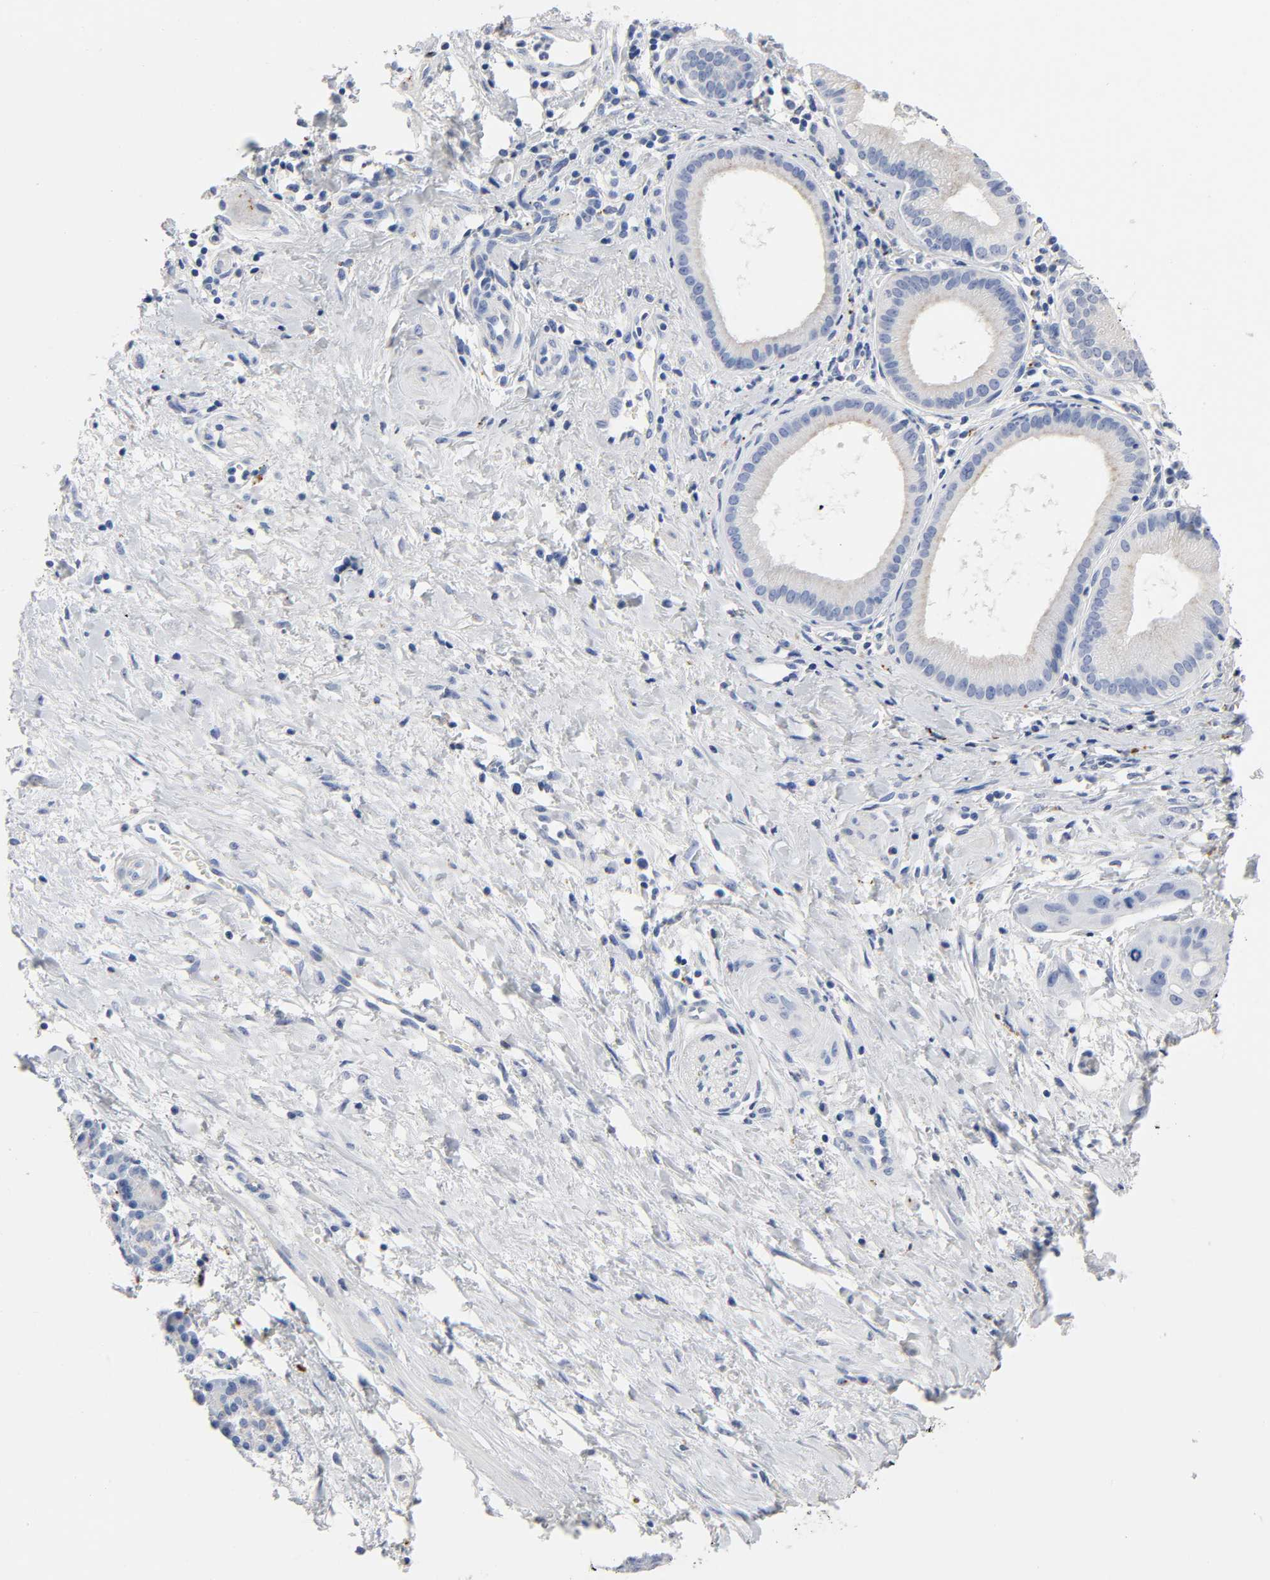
{"staining": {"intensity": "negative", "quantity": "none", "location": "none"}, "tissue": "pancreatic cancer", "cell_type": "Tumor cells", "image_type": "cancer", "snomed": [{"axis": "morphology", "description": "Adenocarcinoma, NOS"}, {"axis": "topography", "description": "Pancreas"}], "caption": "Micrograph shows no protein expression in tumor cells of pancreatic cancer tissue.", "gene": "PLP1", "patient": {"sex": "female", "age": 60}}